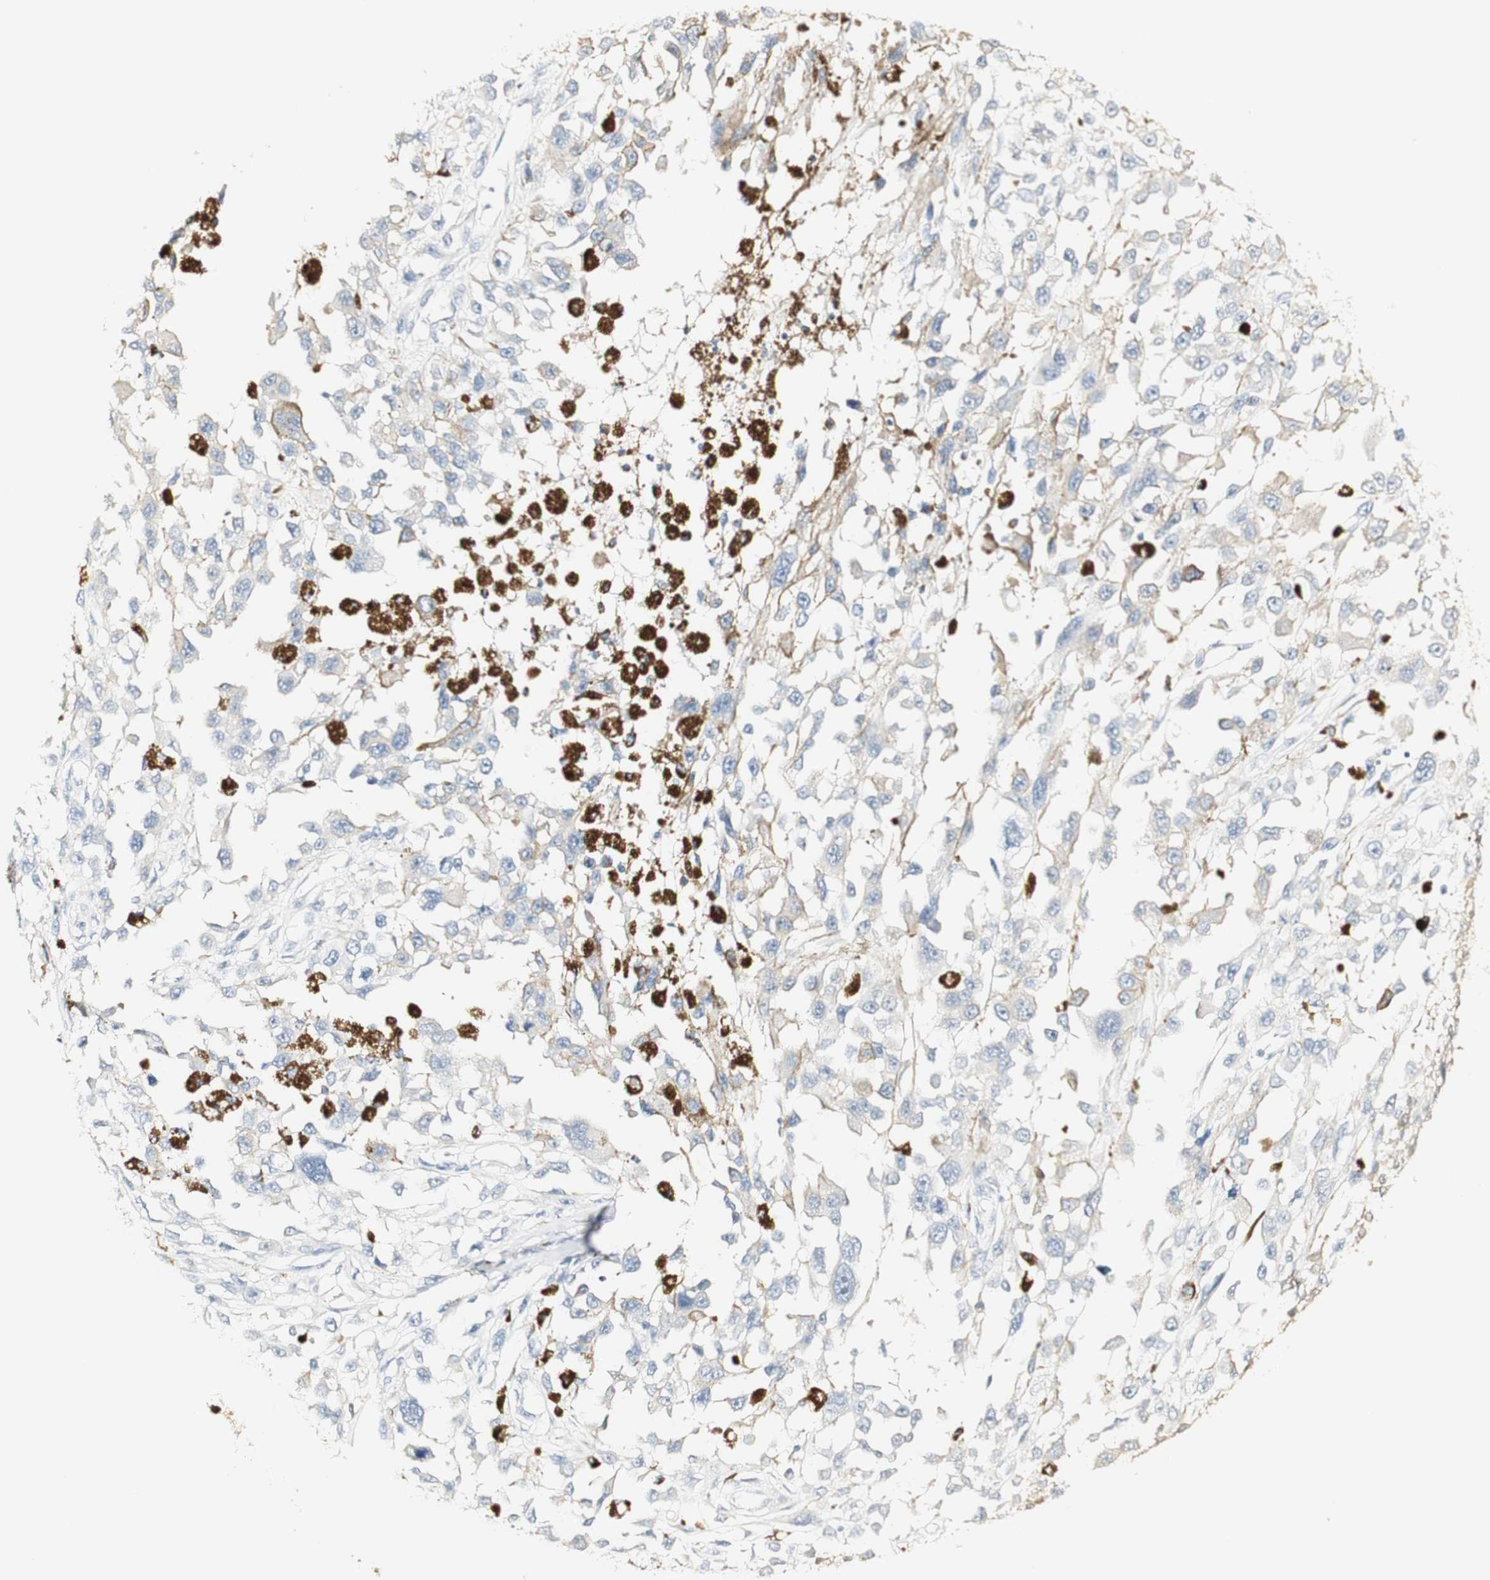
{"staining": {"intensity": "negative", "quantity": "none", "location": "none"}, "tissue": "melanoma", "cell_type": "Tumor cells", "image_type": "cancer", "snomed": [{"axis": "morphology", "description": "Malignant melanoma, Metastatic site"}, {"axis": "topography", "description": "Lymph node"}], "caption": "A micrograph of human malignant melanoma (metastatic site) is negative for staining in tumor cells. (Brightfield microscopy of DAB immunohistochemistry at high magnification).", "gene": "FMO3", "patient": {"sex": "male", "age": 59}}